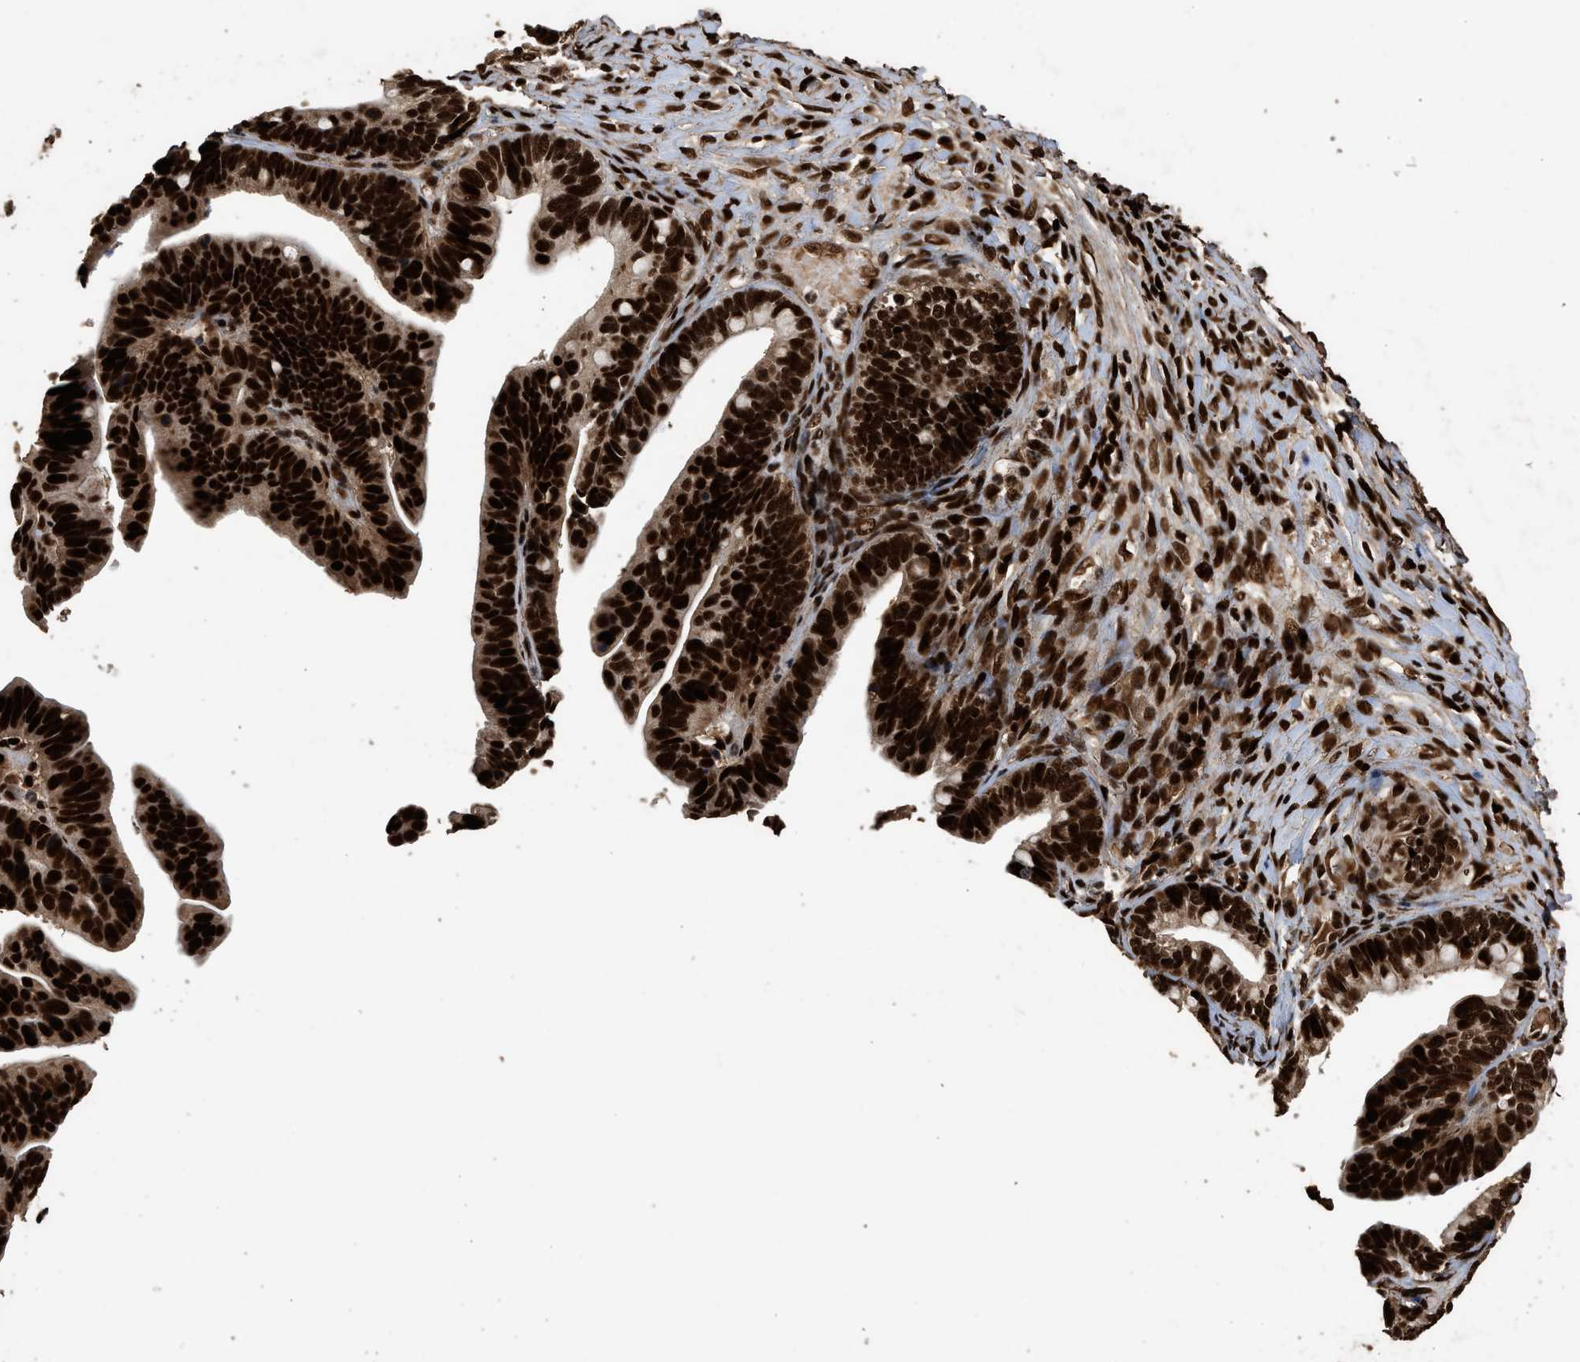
{"staining": {"intensity": "strong", "quantity": ">75%", "location": "cytoplasmic/membranous,nuclear"}, "tissue": "ovarian cancer", "cell_type": "Tumor cells", "image_type": "cancer", "snomed": [{"axis": "morphology", "description": "Cystadenocarcinoma, serous, NOS"}, {"axis": "topography", "description": "Ovary"}], "caption": "Ovarian serous cystadenocarcinoma was stained to show a protein in brown. There is high levels of strong cytoplasmic/membranous and nuclear expression in about >75% of tumor cells. (IHC, brightfield microscopy, high magnification).", "gene": "PPP4R3B", "patient": {"sex": "female", "age": 56}}